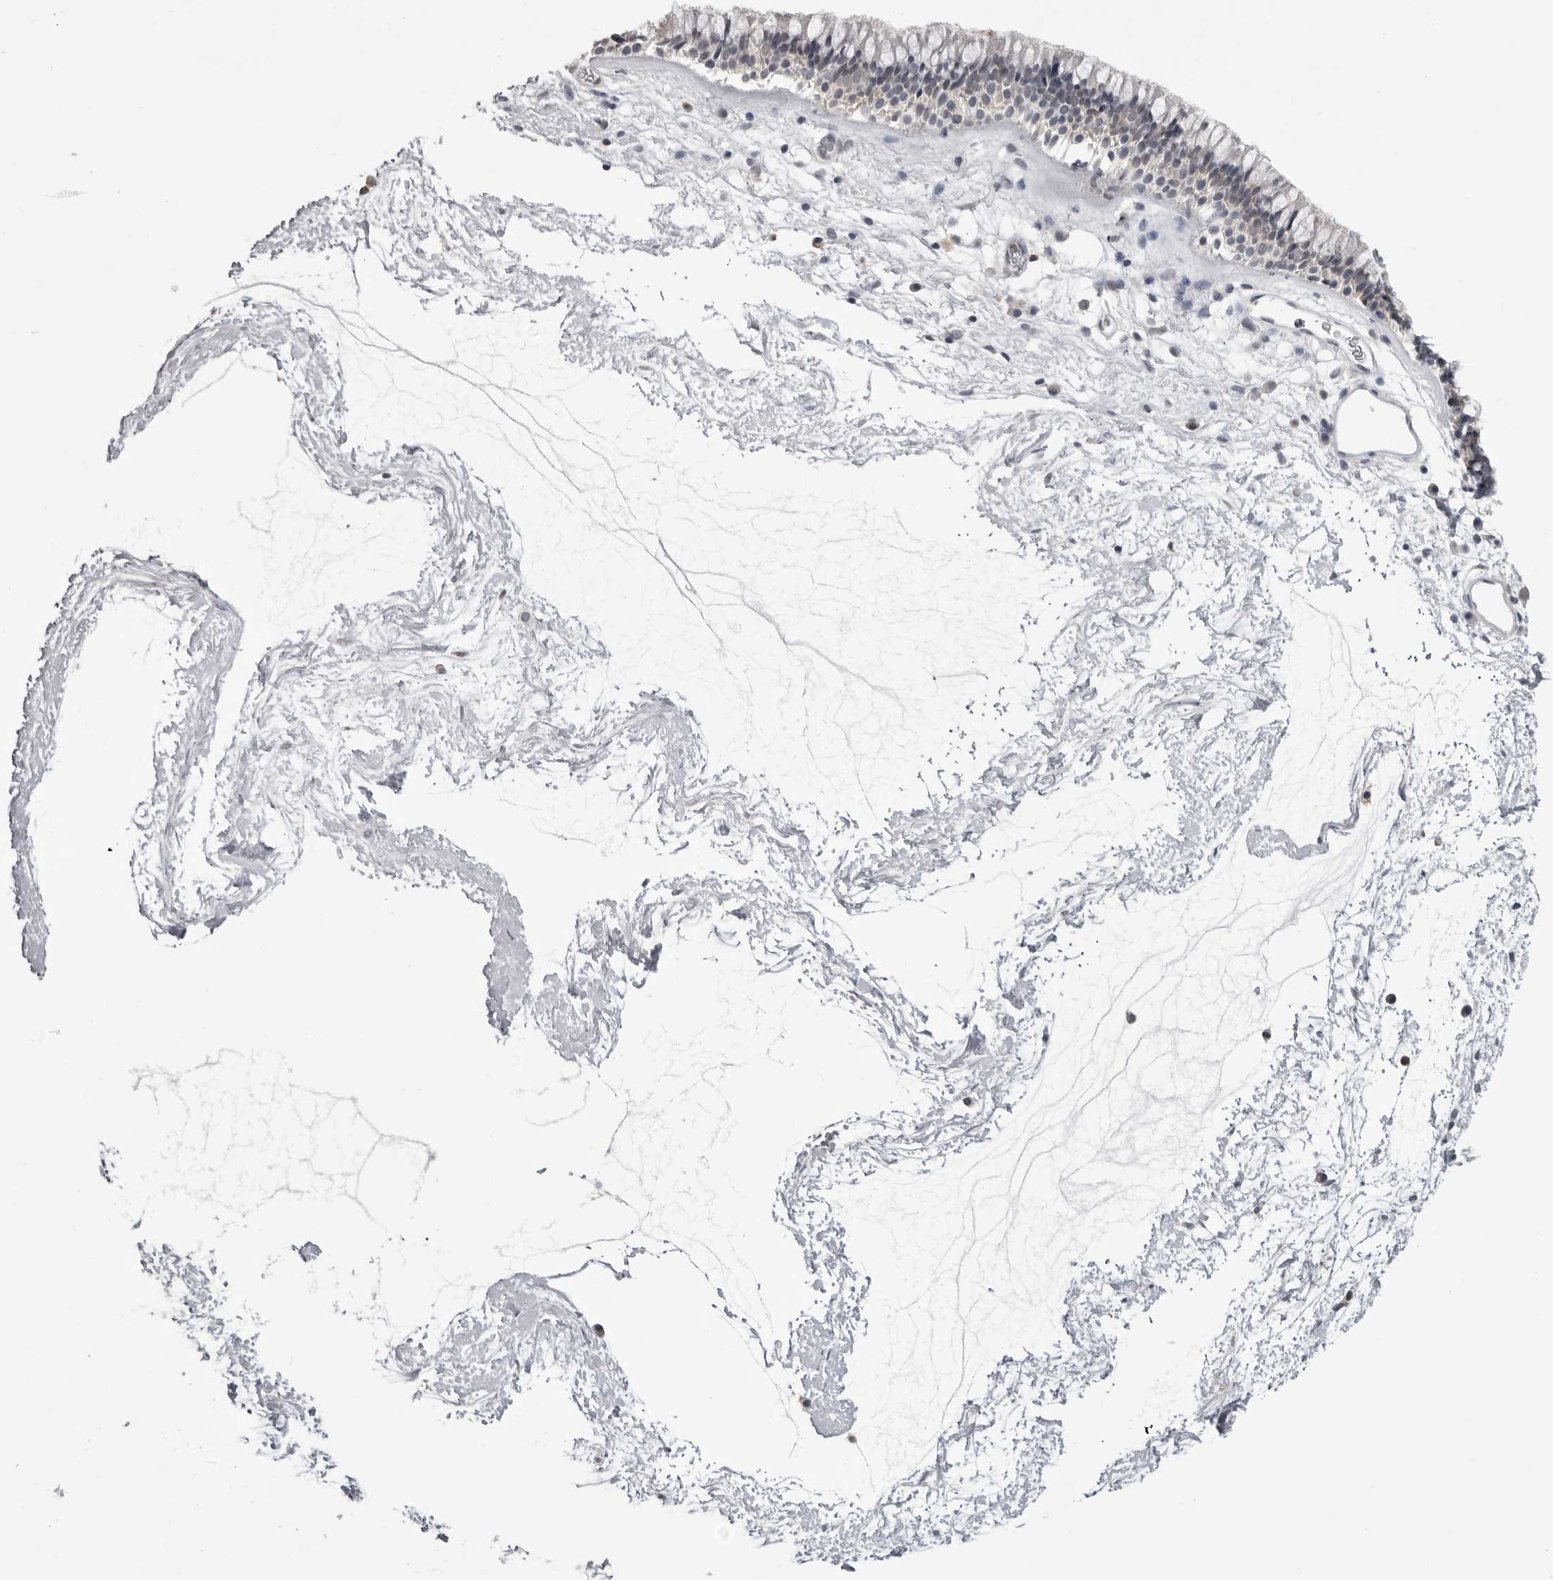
{"staining": {"intensity": "negative", "quantity": "none", "location": "none"}, "tissue": "nasopharynx", "cell_type": "Respiratory epithelial cells", "image_type": "normal", "snomed": [{"axis": "morphology", "description": "Normal tissue, NOS"}, {"axis": "morphology", "description": "Inflammation, NOS"}, {"axis": "topography", "description": "Nasopharynx"}], "caption": "The photomicrograph exhibits no staining of respiratory epithelial cells in unremarkable nasopharynx.", "gene": "PDCL3", "patient": {"sex": "male", "age": 48}}